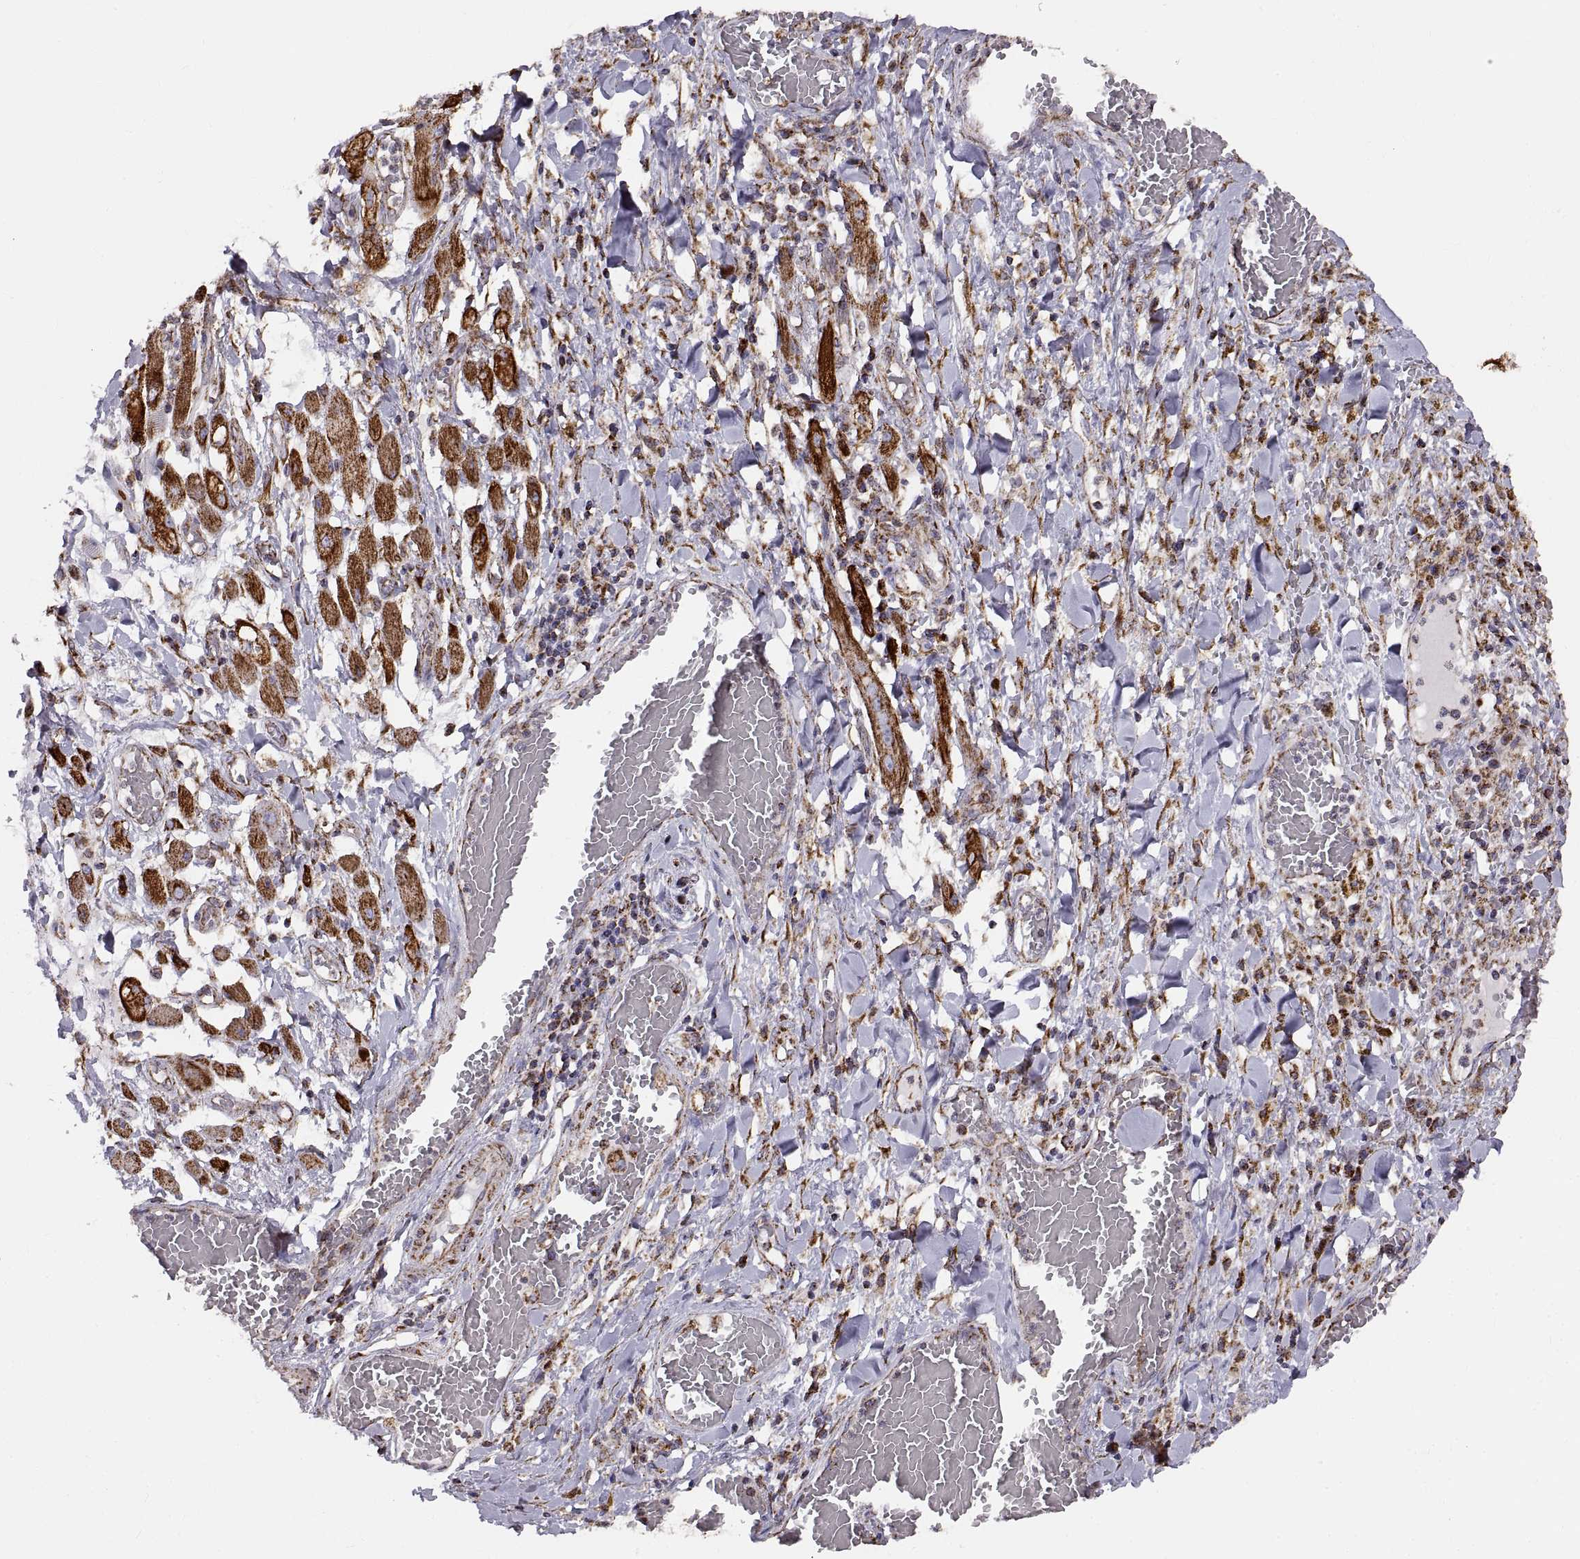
{"staining": {"intensity": "strong", "quantity": ">75%", "location": "cytoplasmic/membranous"}, "tissue": "melanoma", "cell_type": "Tumor cells", "image_type": "cancer", "snomed": [{"axis": "morphology", "description": "Malignant melanoma, NOS"}, {"axis": "topography", "description": "Skin"}], "caption": "Human malignant melanoma stained for a protein (brown) shows strong cytoplasmic/membranous positive positivity in about >75% of tumor cells.", "gene": "ARSD", "patient": {"sex": "female", "age": 91}}